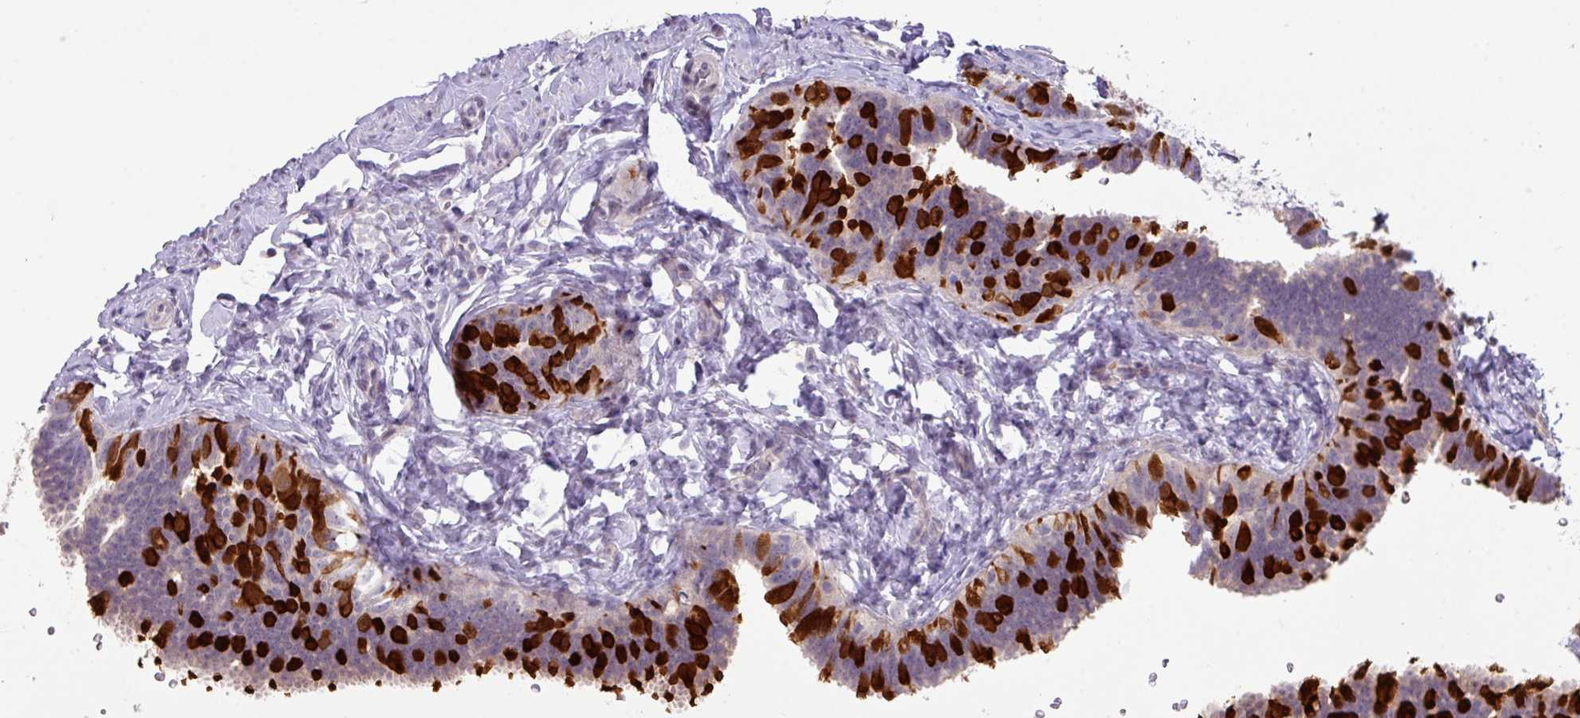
{"staining": {"intensity": "strong", "quantity": "25%-75%", "location": "cytoplasmic/membranous"}, "tissue": "fallopian tube", "cell_type": "Glandular cells", "image_type": "normal", "snomed": [{"axis": "morphology", "description": "Normal tissue, NOS"}, {"axis": "topography", "description": "Fallopian tube"}], "caption": "The image exhibits immunohistochemical staining of unremarkable fallopian tube. There is strong cytoplasmic/membranous positivity is appreciated in approximately 25%-75% of glandular cells. (DAB IHC, brown staining for protein, blue staining for nuclei).", "gene": "ANKRD13B", "patient": {"sex": "female", "age": 65}}